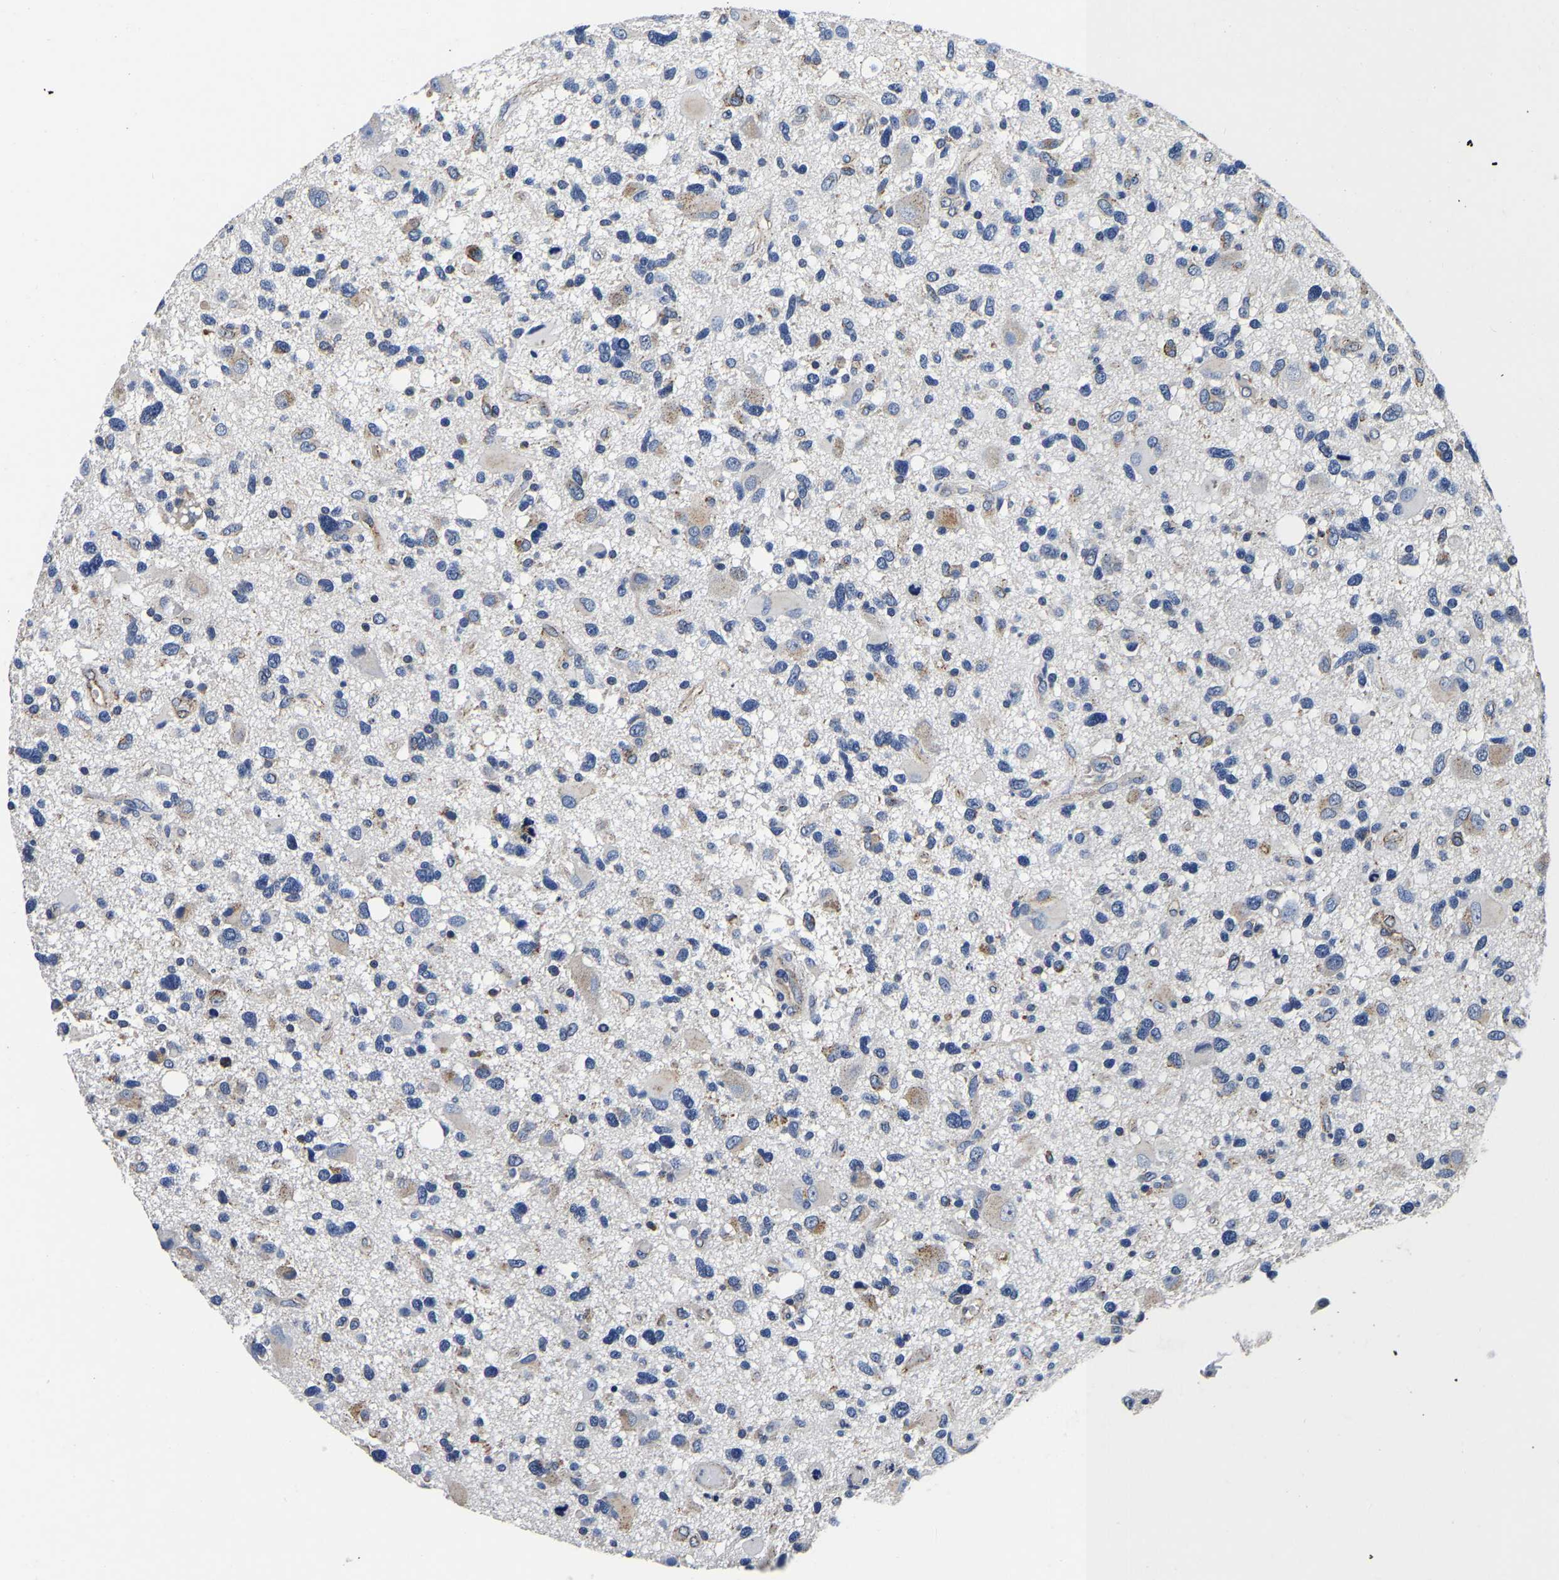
{"staining": {"intensity": "negative", "quantity": "none", "location": "none"}, "tissue": "glioma", "cell_type": "Tumor cells", "image_type": "cancer", "snomed": [{"axis": "morphology", "description": "Glioma, malignant, High grade"}, {"axis": "topography", "description": "Brain"}], "caption": "DAB immunohistochemical staining of human glioma displays no significant positivity in tumor cells.", "gene": "GRN", "patient": {"sex": "male", "age": 33}}